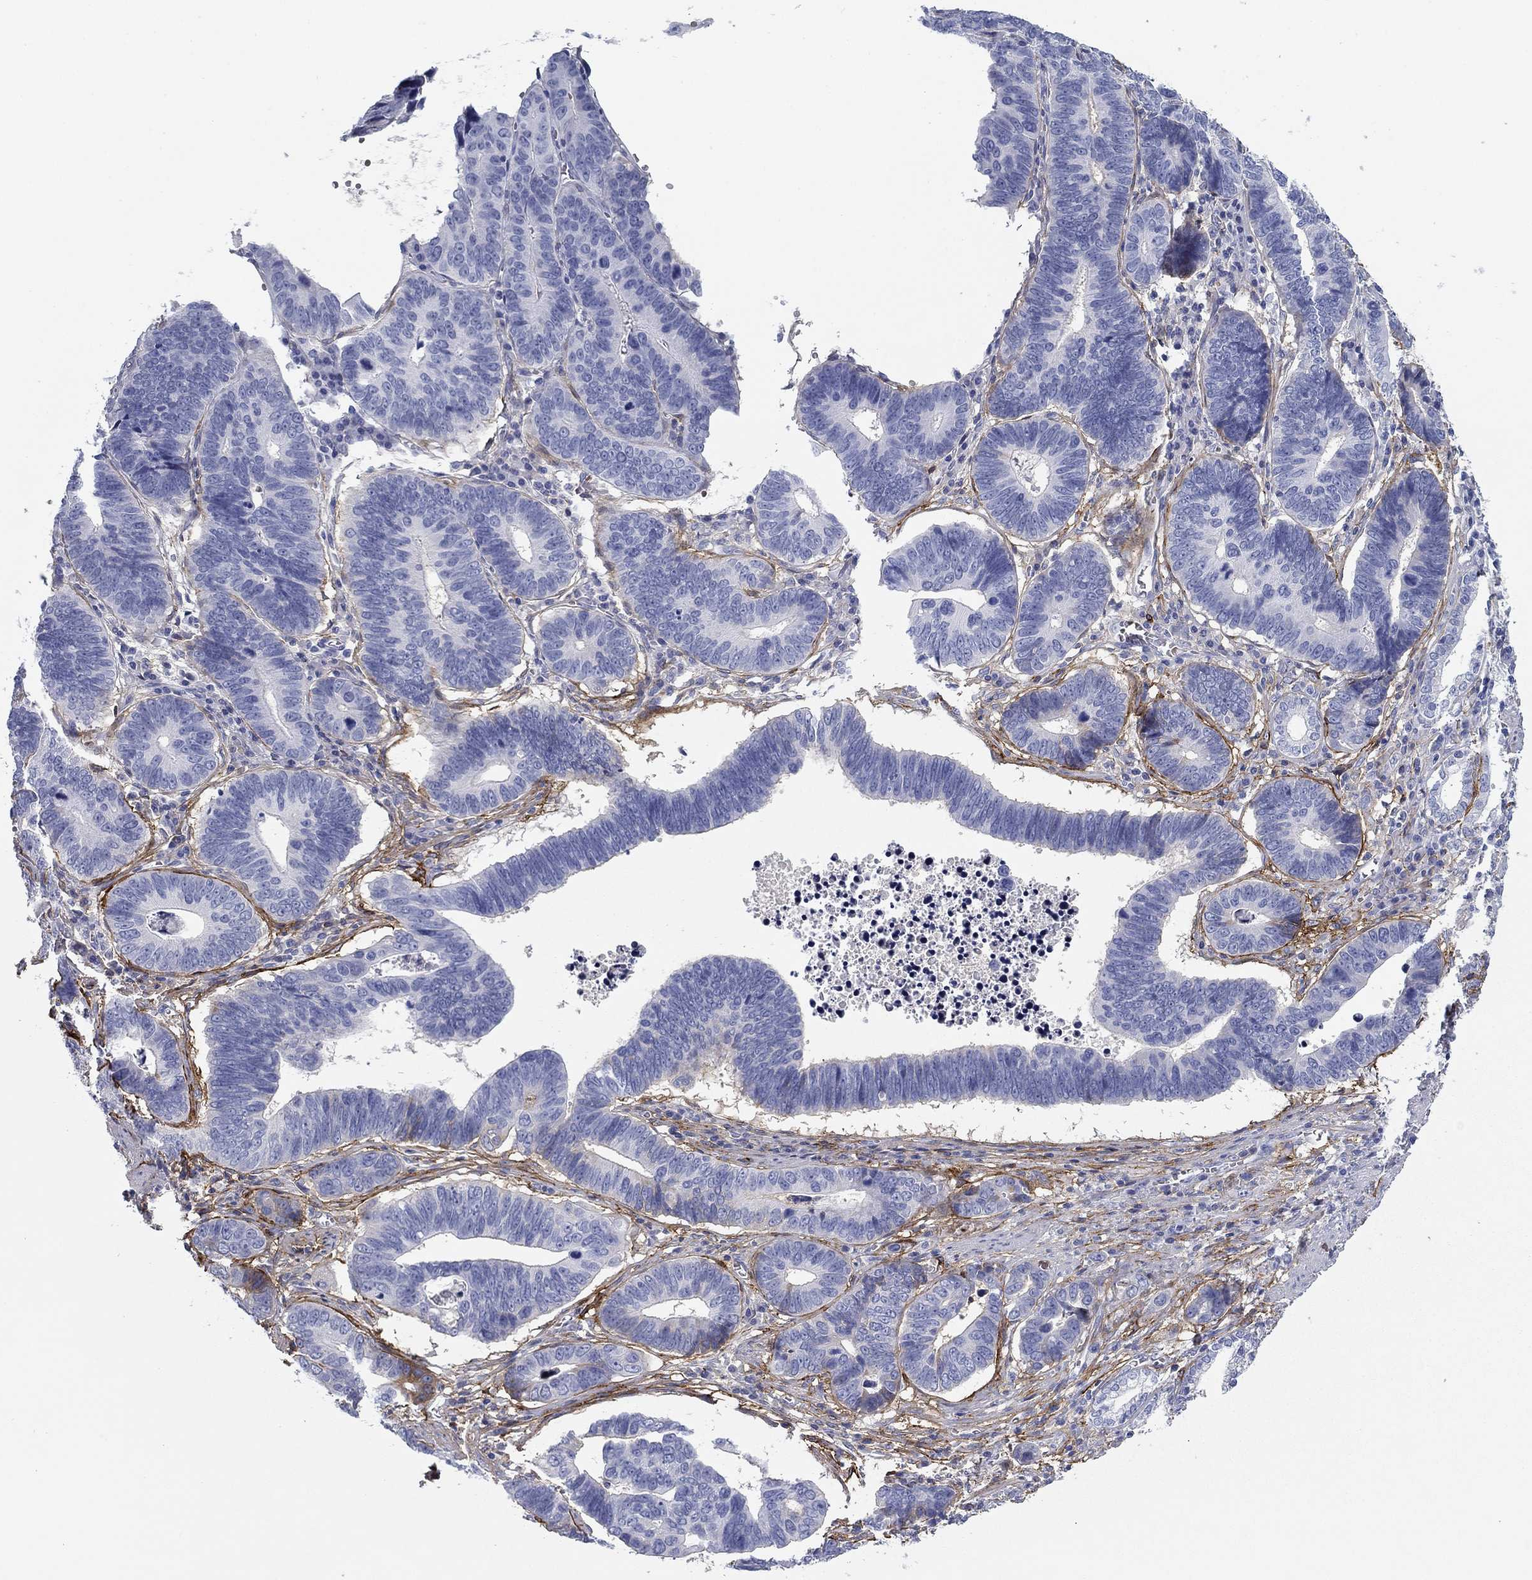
{"staining": {"intensity": "negative", "quantity": "none", "location": "none"}, "tissue": "stomach cancer", "cell_type": "Tumor cells", "image_type": "cancer", "snomed": [{"axis": "morphology", "description": "Adenocarcinoma, NOS"}, {"axis": "topography", "description": "Stomach"}], "caption": "This is an immunohistochemistry (IHC) histopathology image of stomach adenocarcinoma. There is no expression in tumor cells.", "gene": "GPC1", "patient": {"sex": "male", "age": 84}}